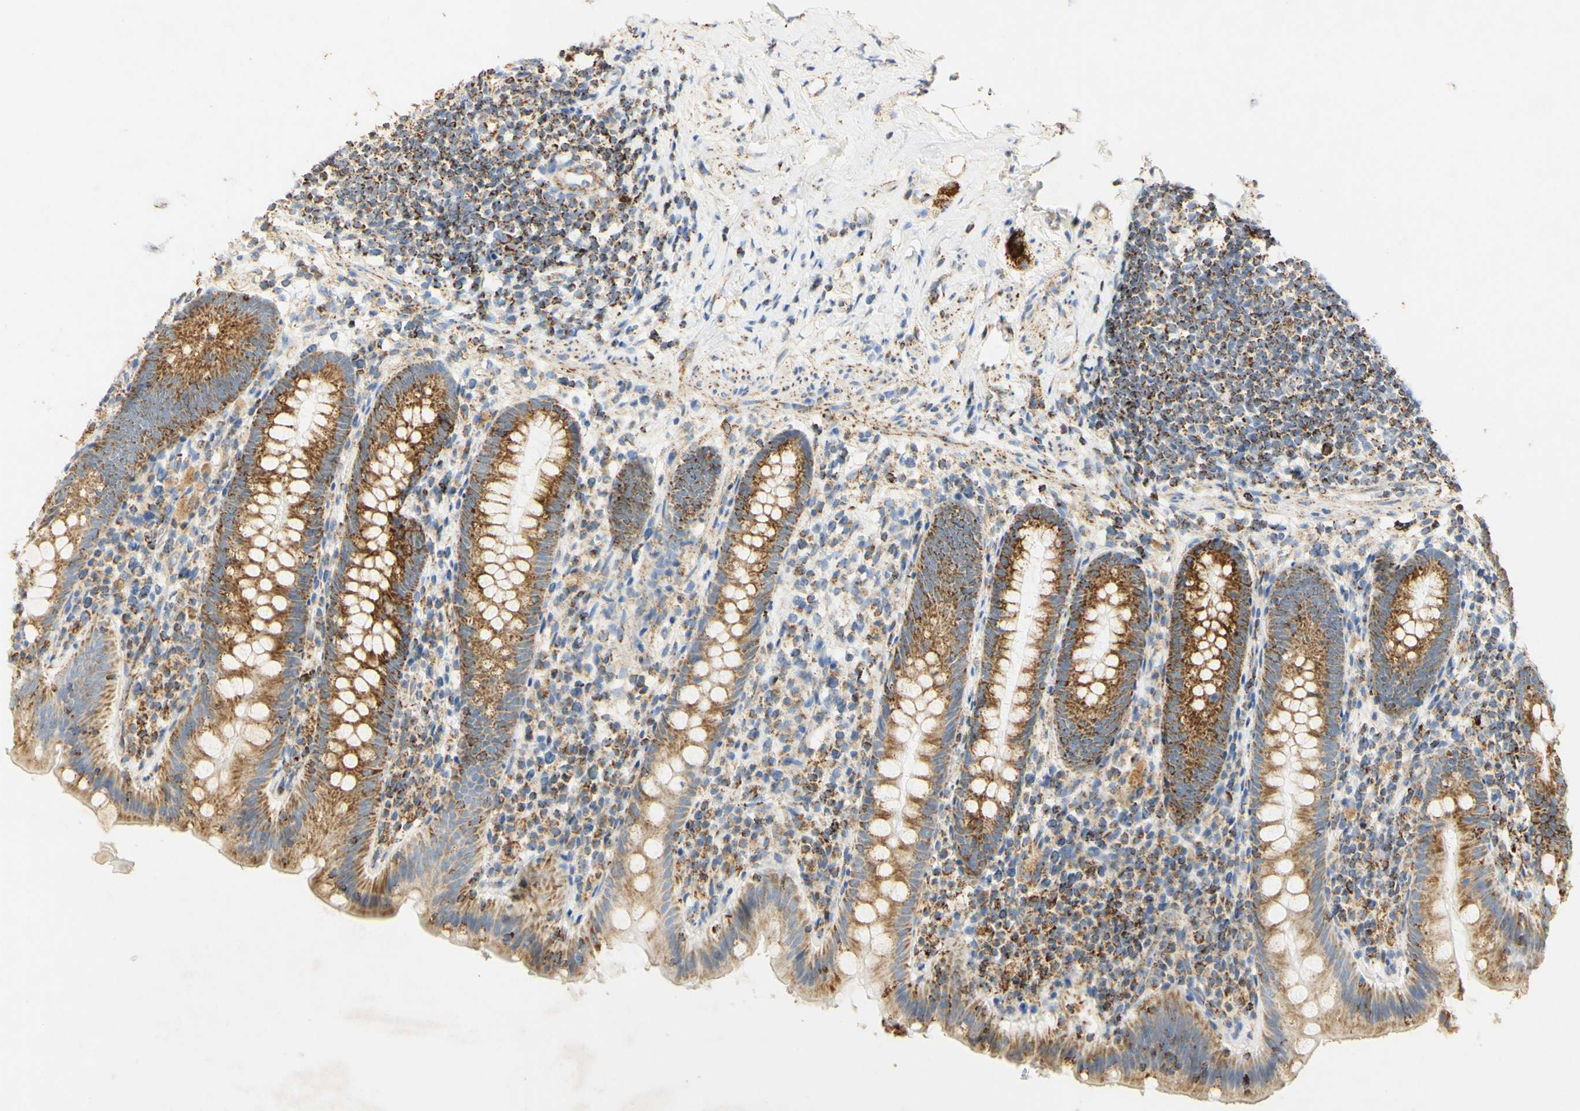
{"staining": {"intensity": "moderate", "quantity": ">75%", "location": "cytoplasmic/membranous"}, "tissue": "appendix", "cell_type": "Glandular cells", "image_type": "normal", "snomed": [{"axis": "morphology", "description": "Normal tissue, NOS"}, {"axis": "topography", "description": "Appendix"}], "caption": "This photomicrograph shows immunohistochemistry staining of benign appendix, with medium moderate cytoplasmic/membranous expression in approximately >75% of glandular cells.", "gene": "OXCT1", "patient": {"sex": "male", "age": 52}}